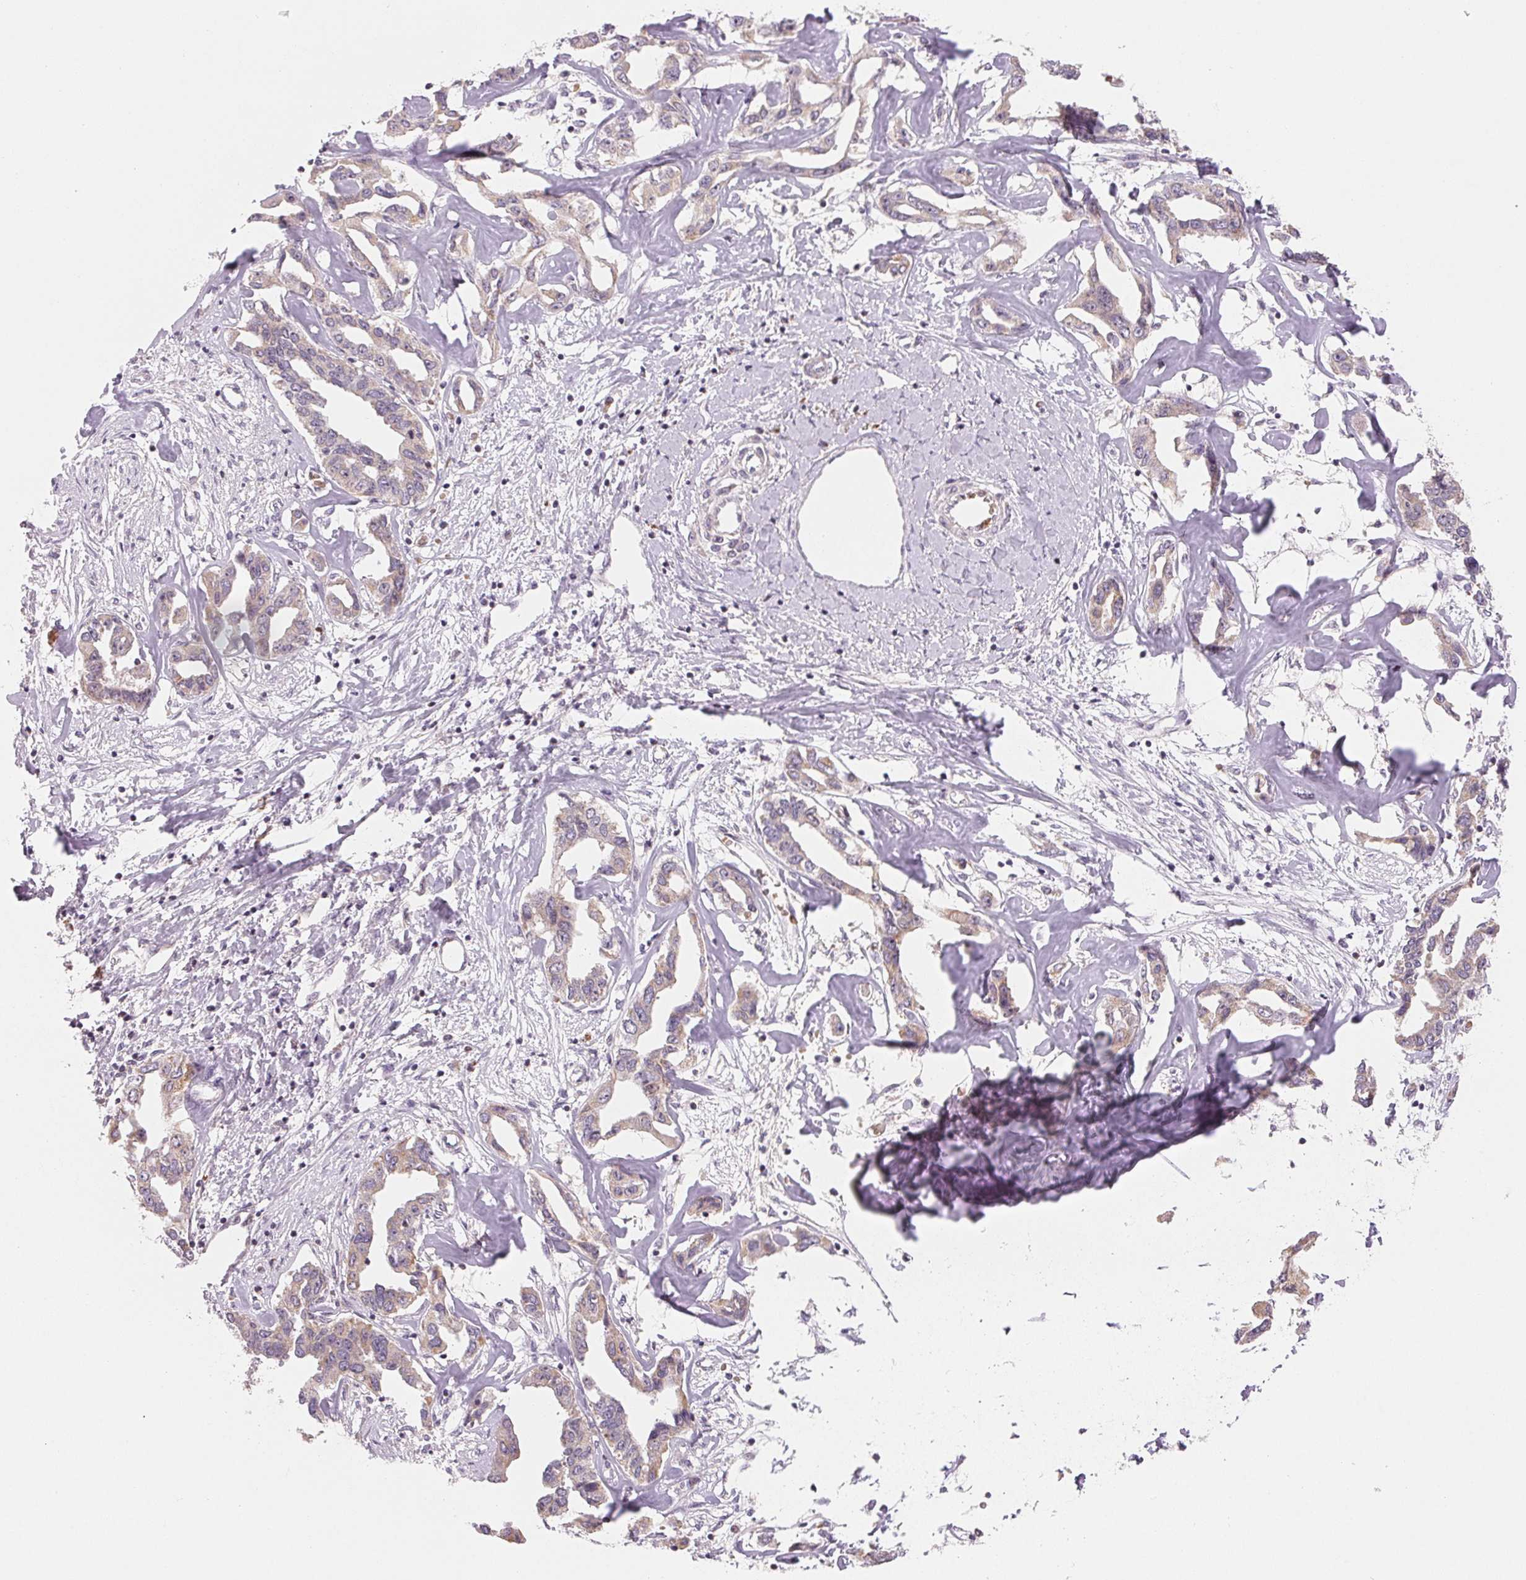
{"staining": {"intensity": "weak", "quantity": "25%-75%", "location": "cytoplasmic/membranous"}, "tissue": "liver cancer", "cell_type": "Tumor cells", "image_type": "cancer", "snomed": [{"axis": "morphology", "description": "Cholangiocarcinoma"}, {"axis": "topography", "description": "Liver"}], "caption": "Weak cytoplasmic/membranous positivity for a protein is appreciated in about 25%-75% of tumor cells of liver cancer (cholangiocarcinoma) using immunohistochemistry.", "gene": "HINT2", "patient": {"sex": "male", "age": 59}}